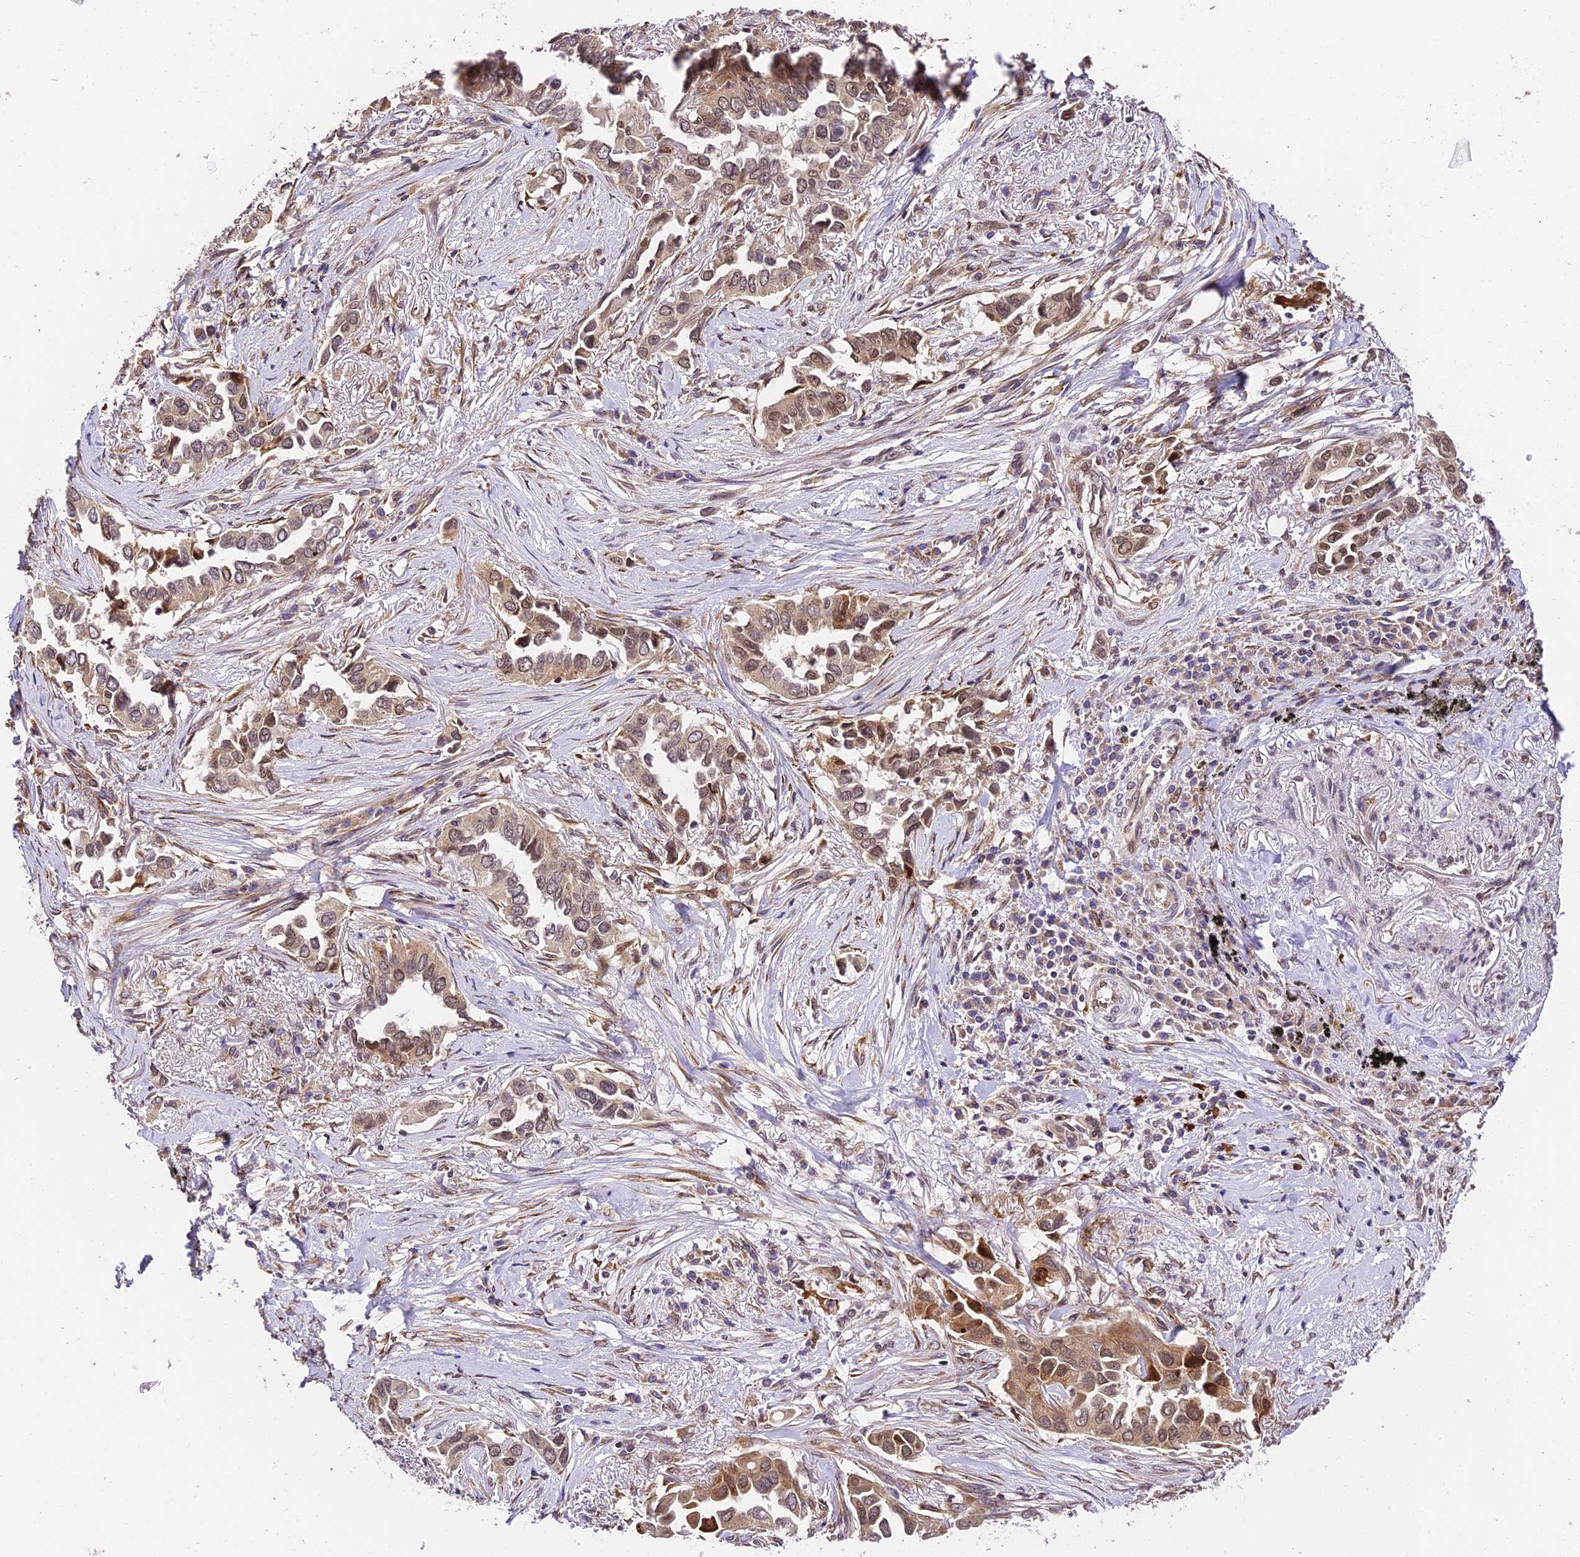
{"staining": {"intensity": "moderate", "quantity": "25%-75%", "location": "cytoplasmic/membranous,nuclear"}, "tissue": "lung cancer", "cell_type": "Tumor cells", "image_type": "cancer", "snomed": [{"axis": "morphology", "description": "Adenocarcinoma, NOS"}, {"axis": "topography", "description": "Lung"}], "caption": "Brown immunohistochemical staining in lung cancer shows moderate cytoplasmic/membranous and nuclear positivity in about 25%-75% of tumor cells.", "gene": "TRIM22", "patient": {"sex": "female", "age": 76}}